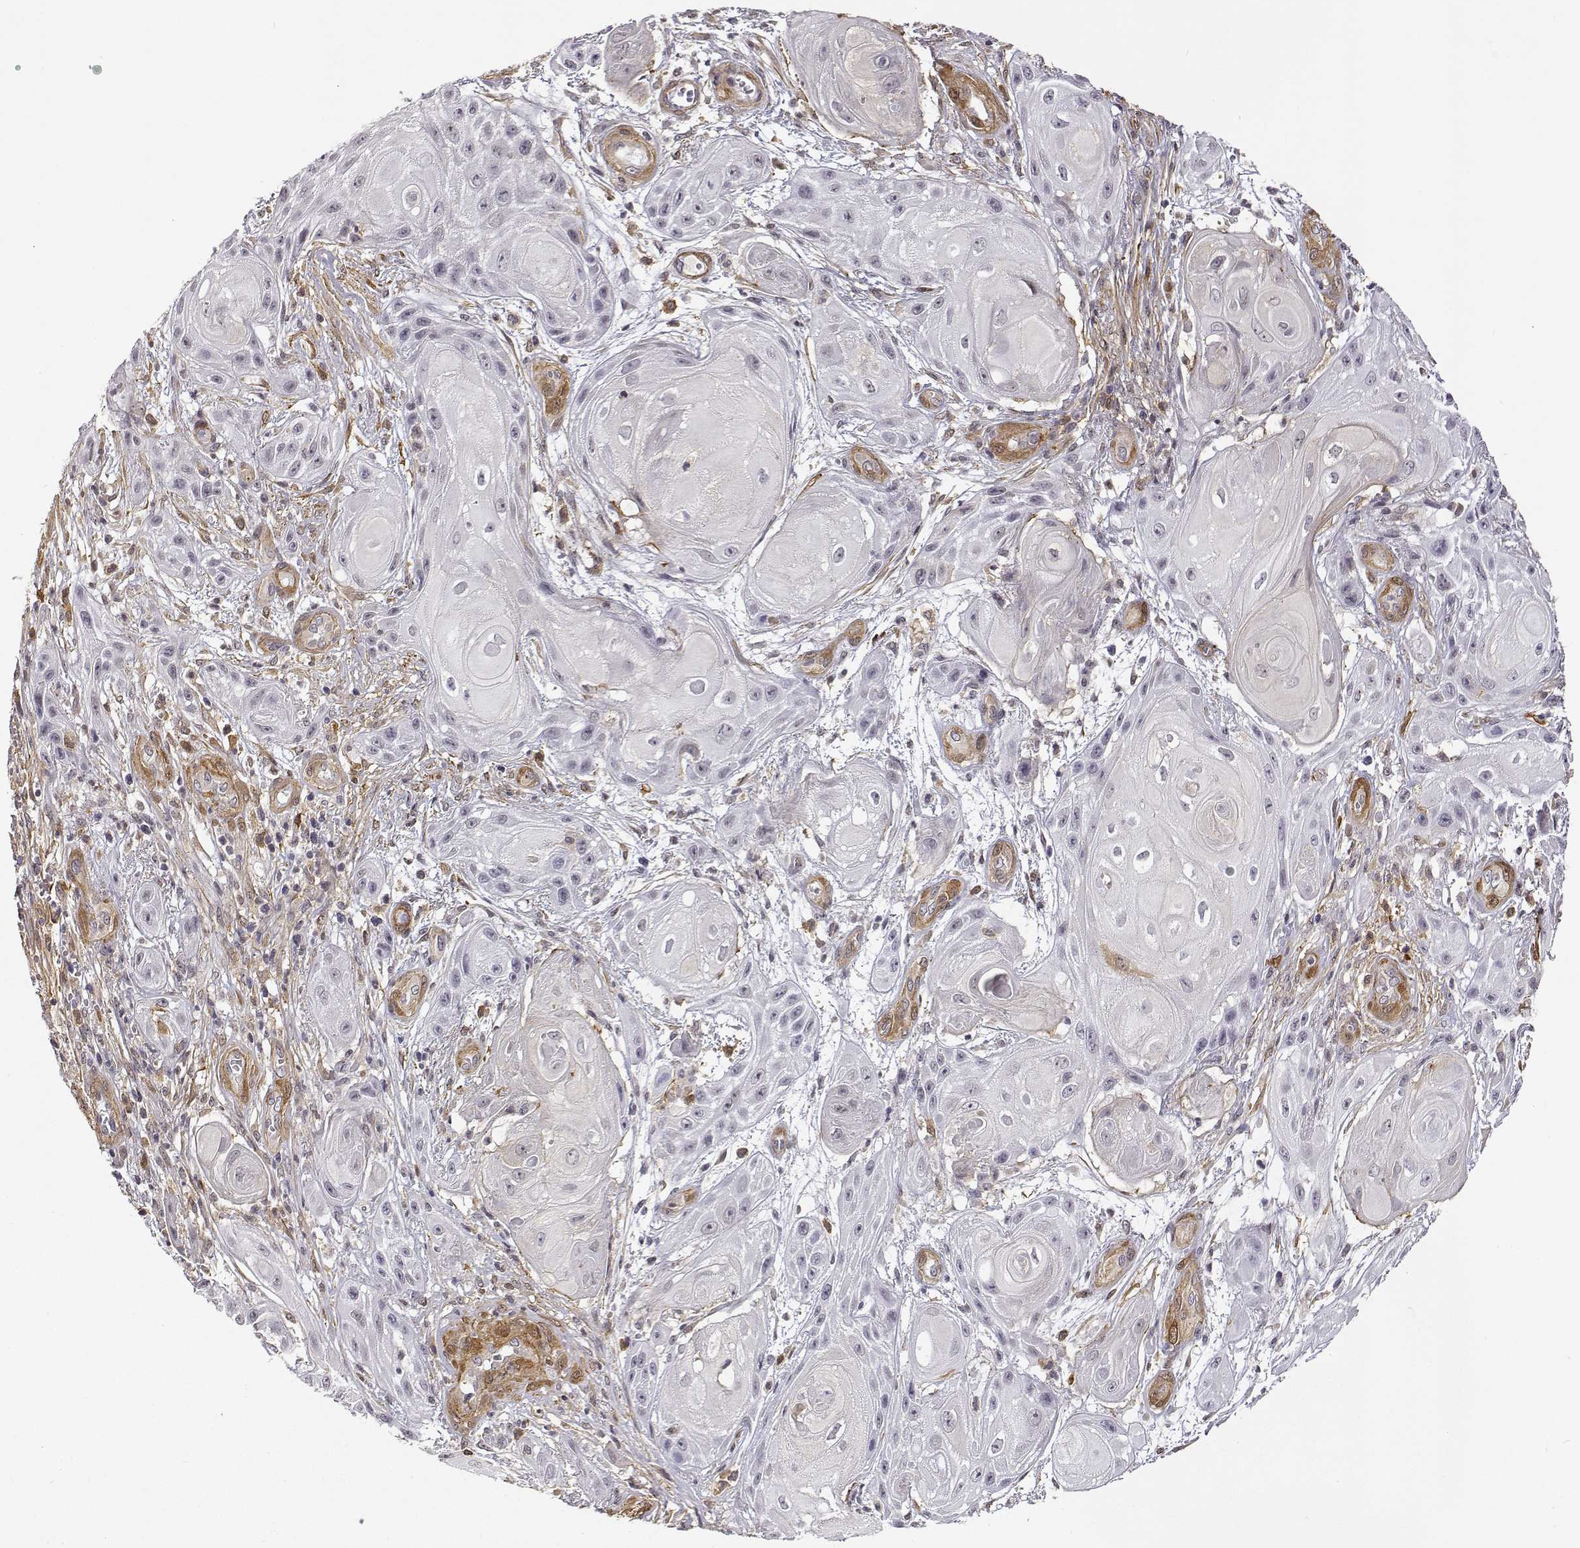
{"staining": {"intensity": "negative", "quantity": "none", "location": "none"}, "tissue": "skin cancer", "cell_type": "Tumor cells", "image_type": "cancer", "snomed": [{"axis": "morphology", "description": "Squamous cell carcinoma, NOS"}, {"axis": "topography", "description": "Skin"}], "caption": "Immunohistochemistry micrograph of skin cancer stained for a protein (brown), which displays no staining in tumor cells.", "gene": "PHGDH", "patient": {"sex": "male", "age": 62}}